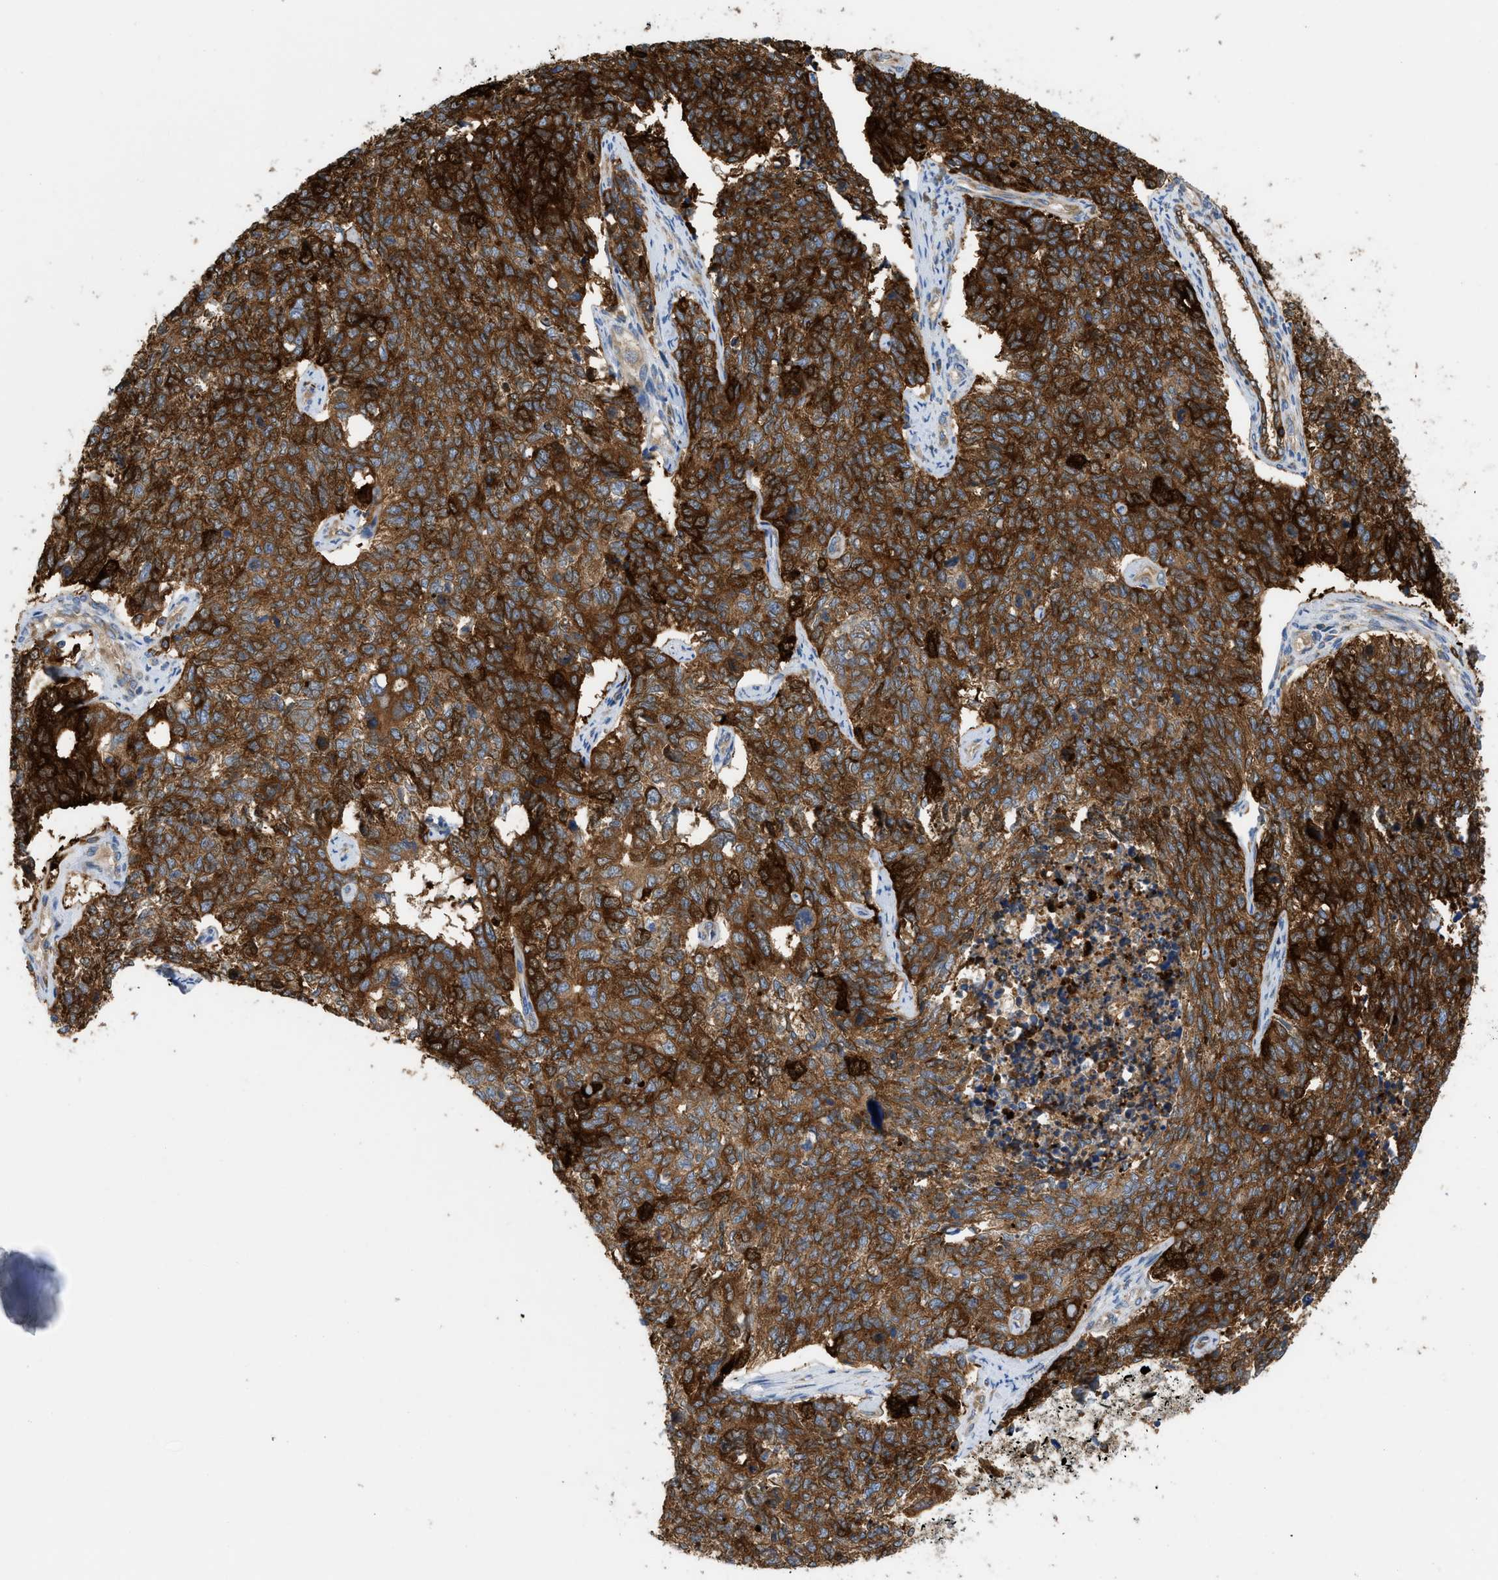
{"staining": {"intensity": "strong", "quantity": ">75%", "location": "cytoplasmic/membranous"}, "tissue": "cervical cancer", "cell_type": "Tumor cells", "image_type": "cancer", "snomed": [{"axis": "morphology", "description": "Squamous cell carcinoma, NOS"}, {"axis": "topography", "description": "Cervix"}], "caption": "Cervical squamous cell carcinoma stained for a protein (brown) demonstrates strong cytoplasmic/membranous positive staining in approximately >75% of tumor cells.", "gene": "GPAT4", "patient": {"sex": "female", "age": 63}}